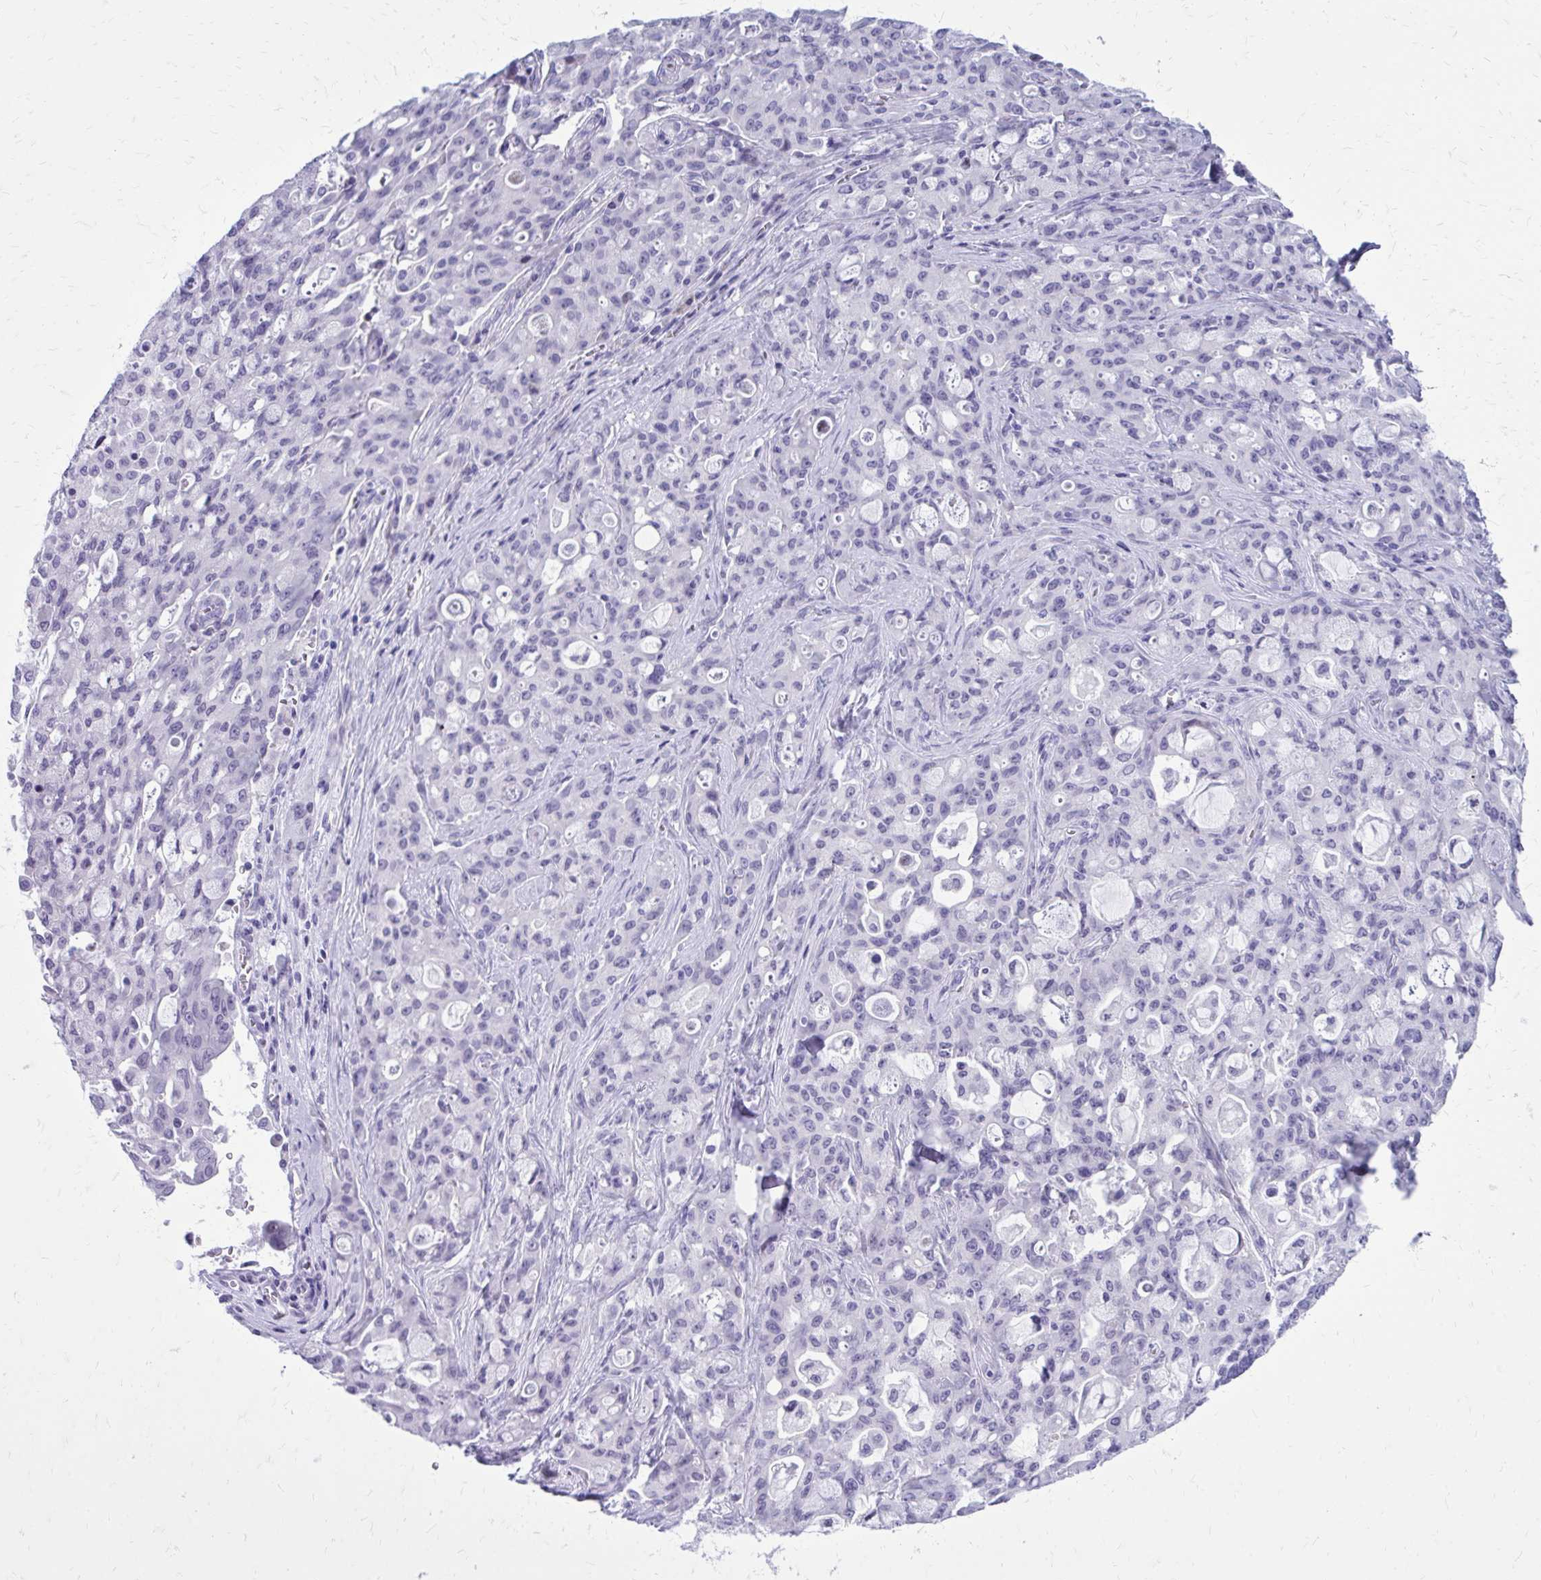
{"staining": {"intensity": "negative", "quantity": "none", "location": "none"}, "tissue": "lung cancer", "cell_type": "Tumor cells", "image_type": "cancer", "snomed": [{"axis": "morphology", "description": "Adenocarcinoma, NOS"}, {"axis": "topography", "description": "Lung"}], "caption": "The histopathology image demonstrates no staining of tumor cells in lung adenocarcinoma. Brightfield microscopy of immunohistochemistry (IHC) stained with DAB (brown) and hematoxylin (blue), captured at high magnification.", "gene": "LCN15", "patient": {"sex": "female", "age": 44}}